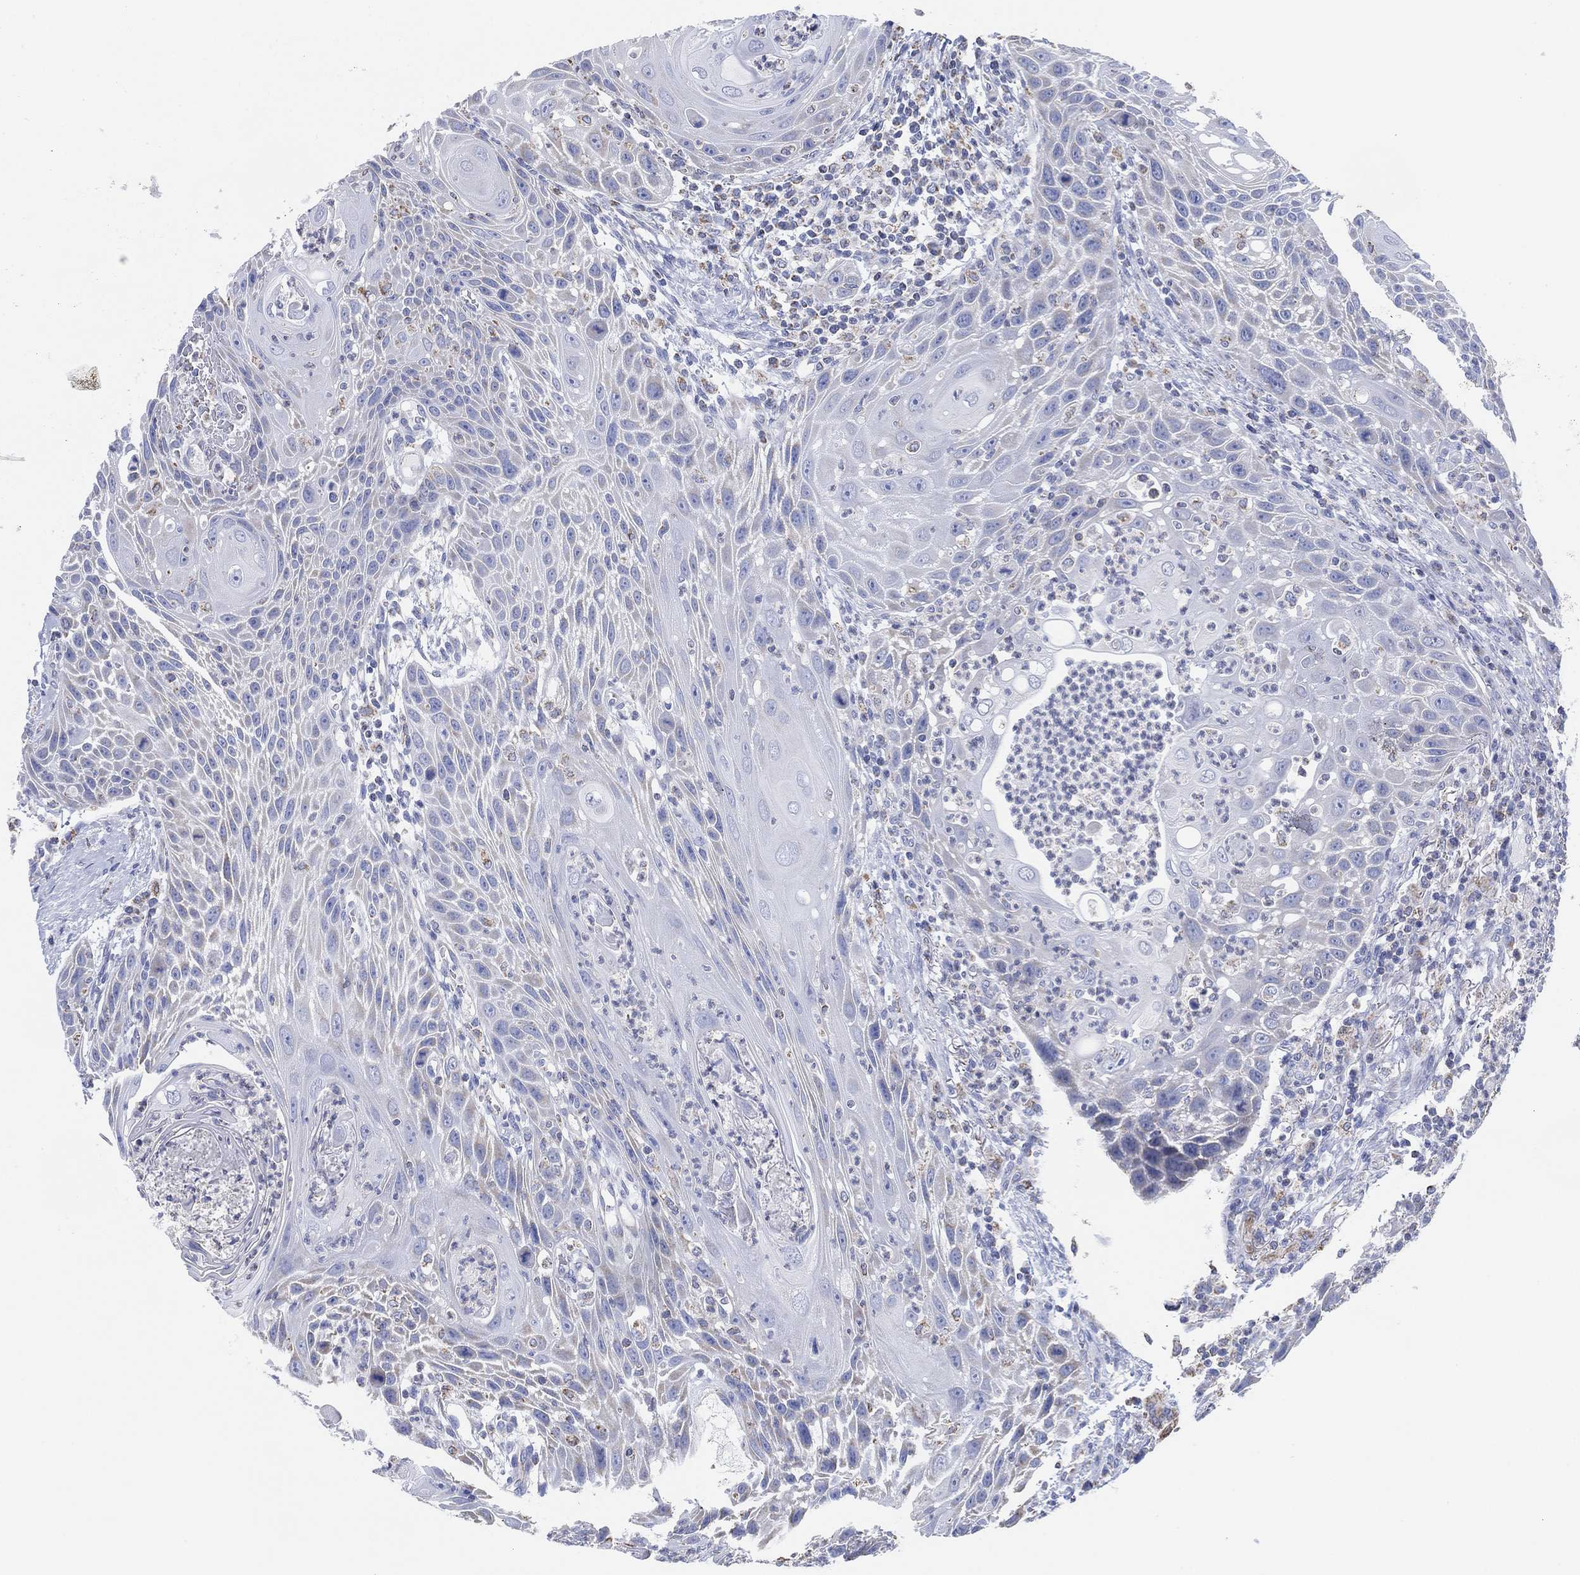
{"staining": {"intensity": "negative", "quantity": "none", "location": "none"}, "tissue": "head and neck cancer", "cell_type": "Tumor cells", "image_type": "cancer", "snomed": [{"axis": "morphology", "description": "Squamous cell carcinoma, NOS"}, {"axis": "topography", "description": "Head-Neck"}], "caption": "A micrograph of squamous cell carcinoma (head and neck) stained for a protein shows no brown staining in tumor cells. Nuclei are stained in blue.", "gene": "CFTR", "patient": {"sex": "male", "age": 69}}